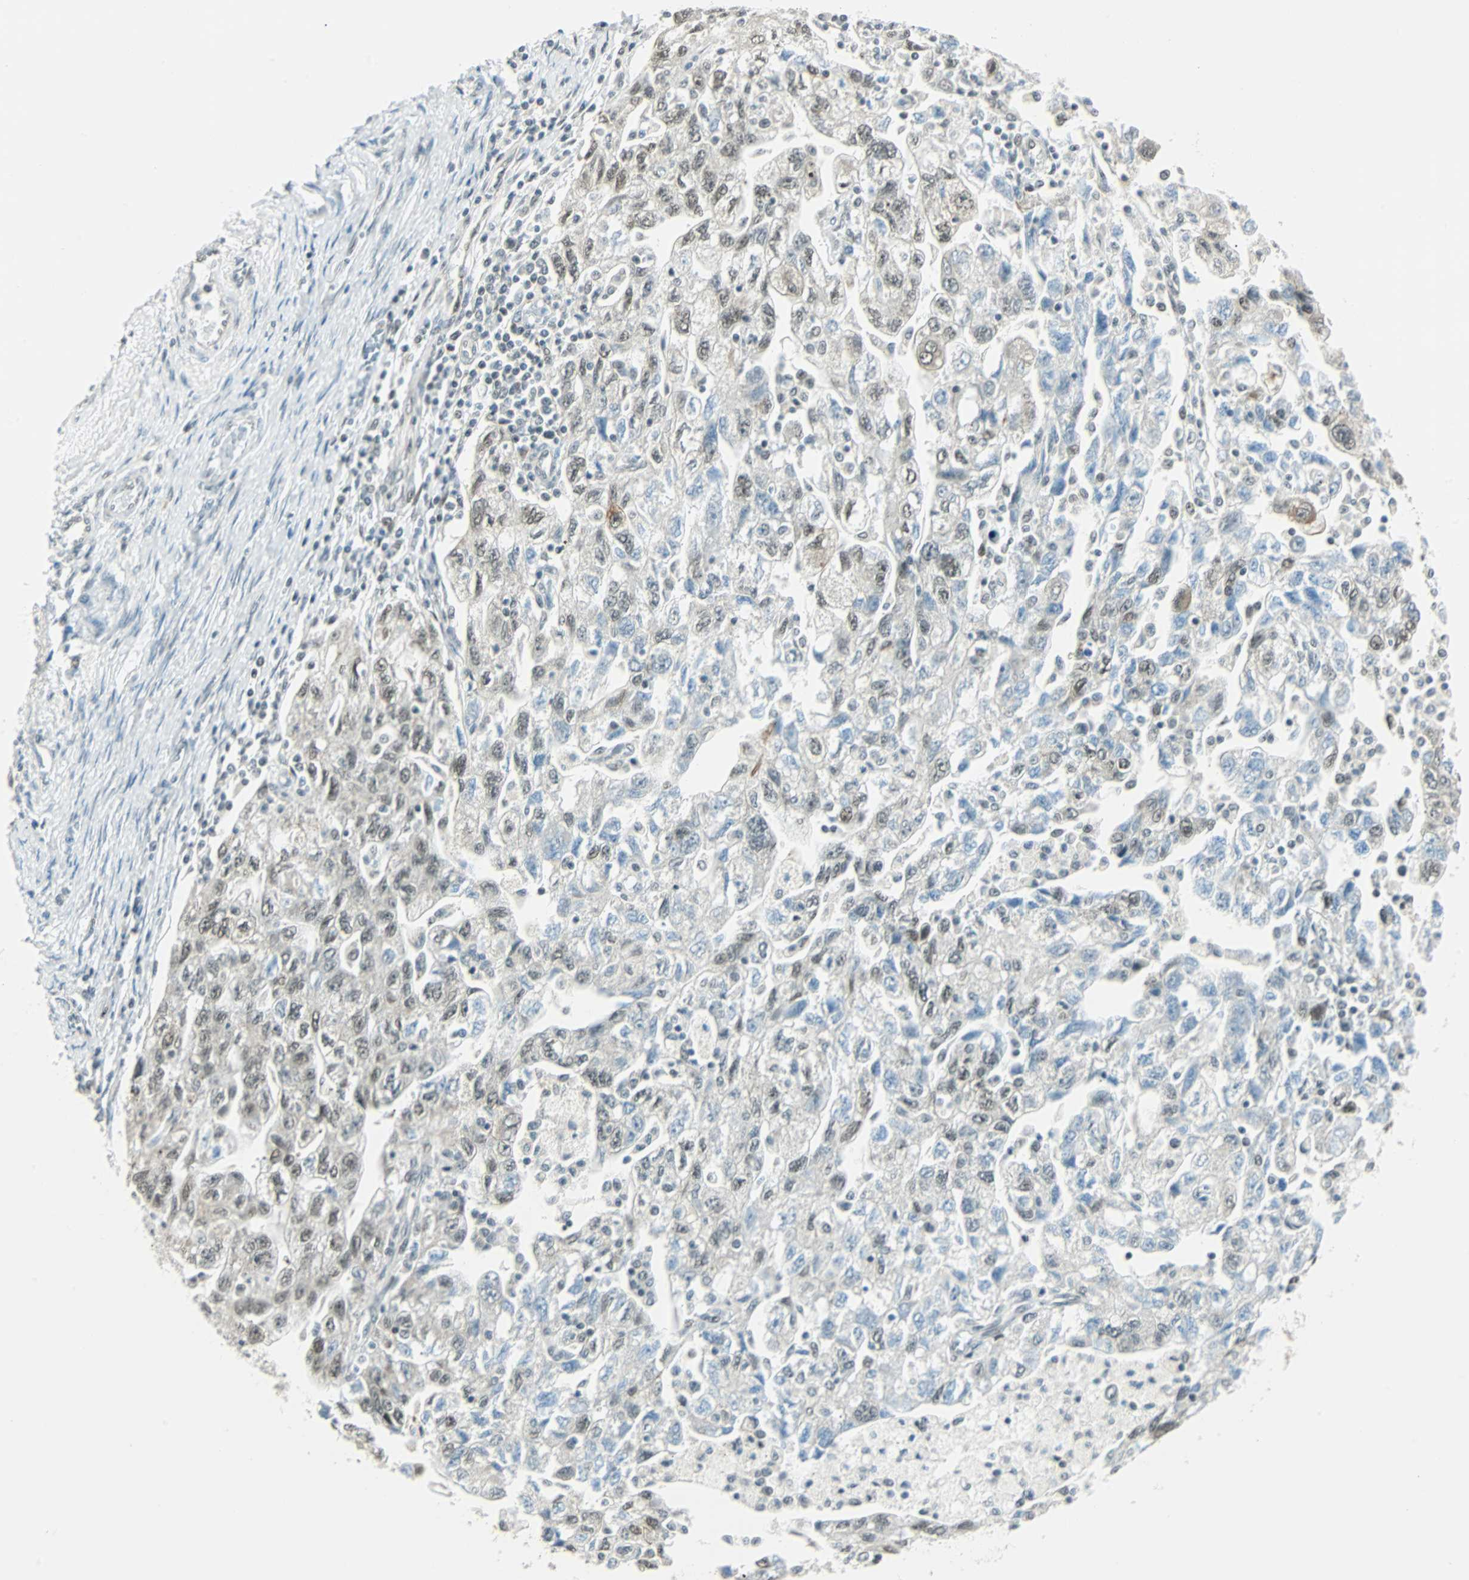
{"staining": {"intensity": "weak", "quantity": "25%-75%", "location": "nuclear"}, "tissue": "ovarian cancer", "cell_type": "Tumor cells", "image_type": "cancer", "snomed": [{"axis": "morphology", "description": "Carcinoma, NOS"}, {"axis": "morphology", "description": "Cystadenocarcinoma, serous, NOS"}, {"axis": "topography", "description": "Ovary"}], "caption": "An image showing weak nuclear positivity in approximately 25%-75% of tumor cells in ovarian cancer (carcinoma), as visualized by brown immunohistochemical staining.", "gene": "NELFE", "patient": {"sex": "female", "age": 69}}